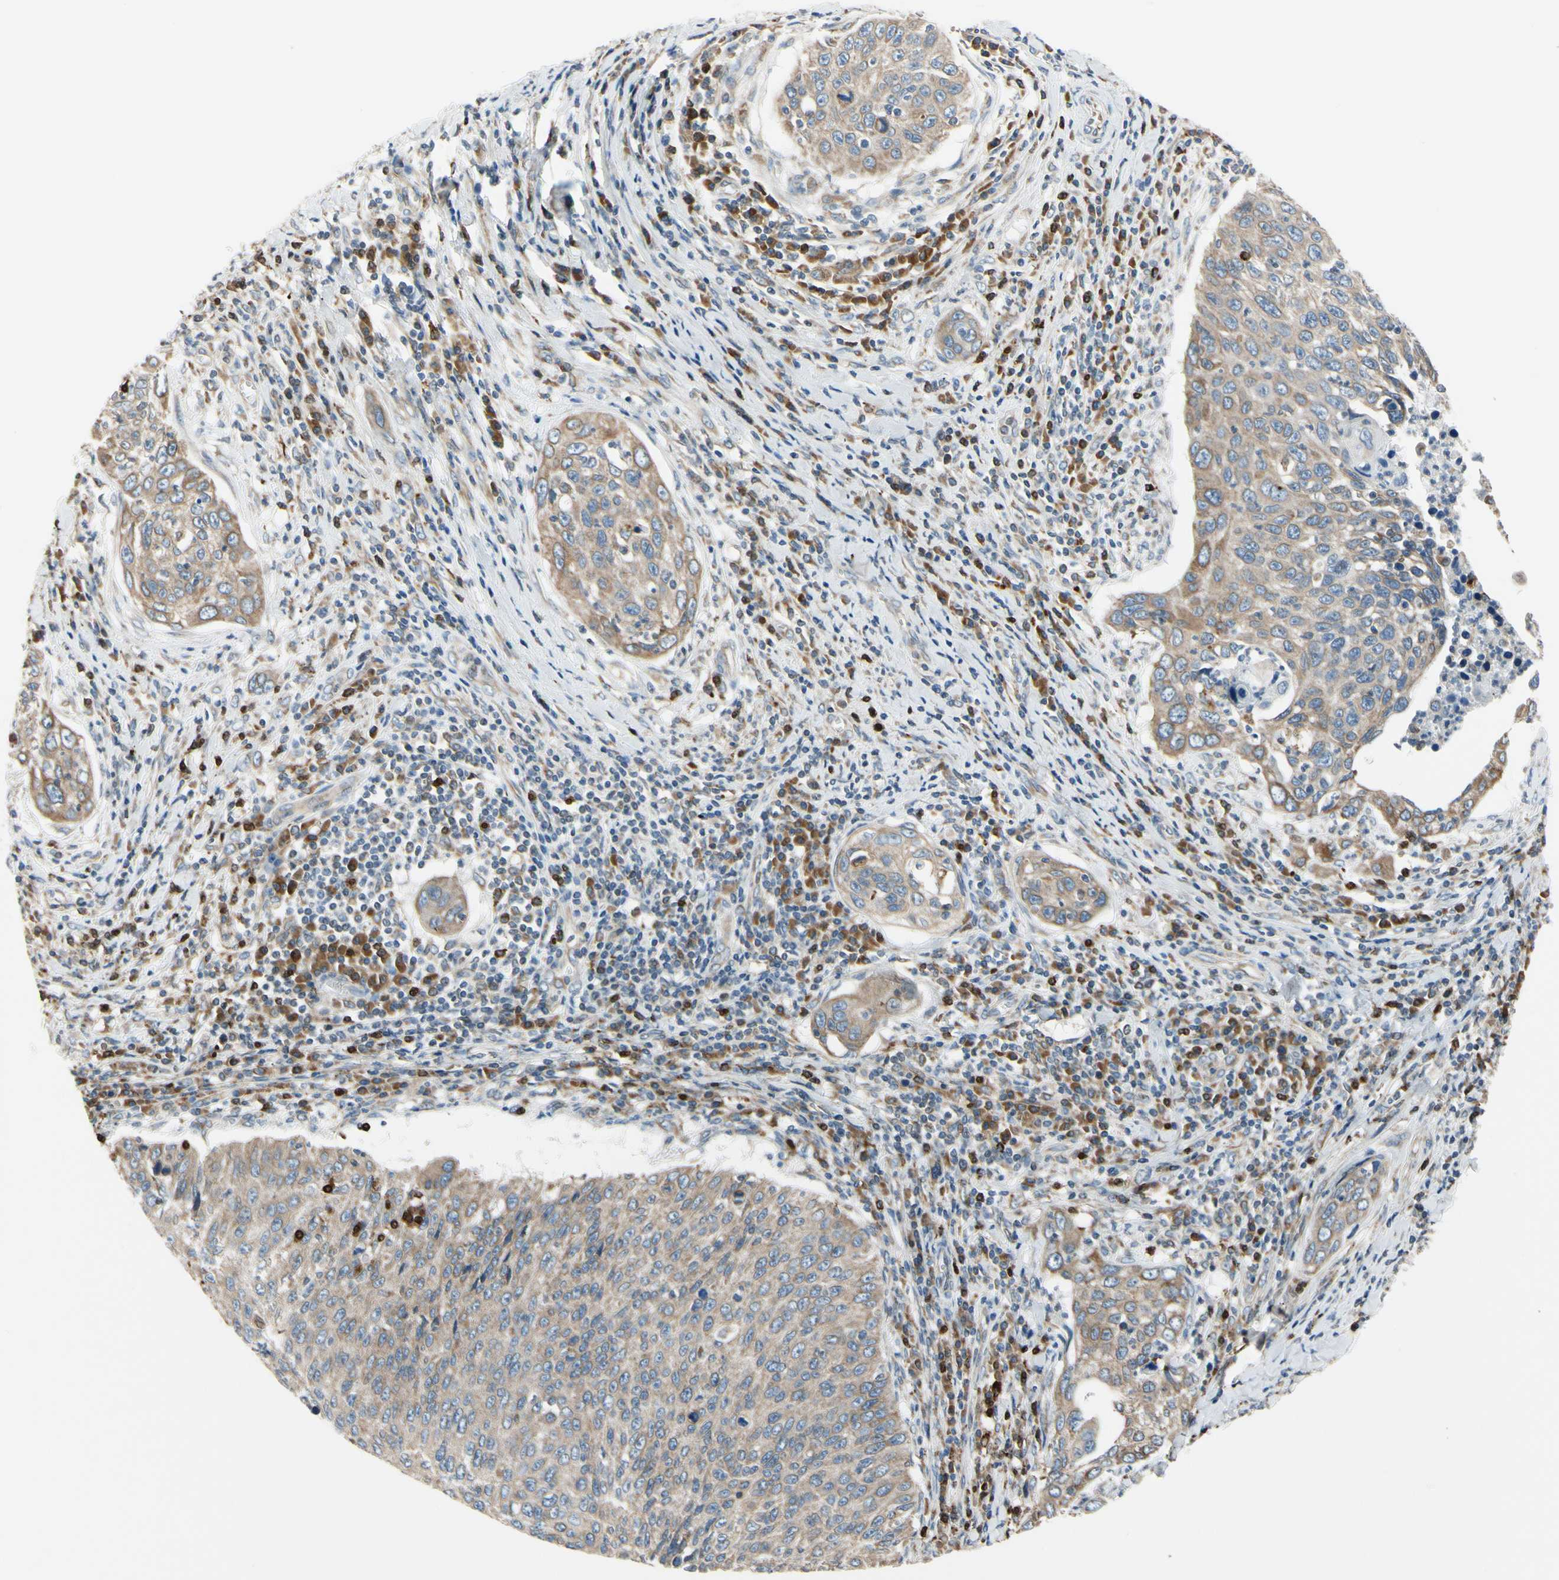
{"staining": {"intensity": "moderate", "quantity": ">75%", "location": "cytoplasmic/membranous"}, "tissue": "cervical cancer", "cell_type": "Tumor cells", "image_type": "cancer", "snomed": [{"axis": "morphology", "description": "Squamous cell carcinoma, NOS"}, {"axis": "topography", "description": "Cervix"}], "caption": "IHC (DAB (3,3'-diaminobenzidine)) staining of squamous cell carcinoma (cervical) reveals moderate cytoplasmic/membranous protein staining in about >75% of tumor cells. The protein is stained brown, and the nuclei are stained in blue (DAB (3,3'-diaminobenzidine) IHC with brightfield microscopy, high magnification).", "gene": "CLCC1", "patient": {"sex": "female", "age": 53}}